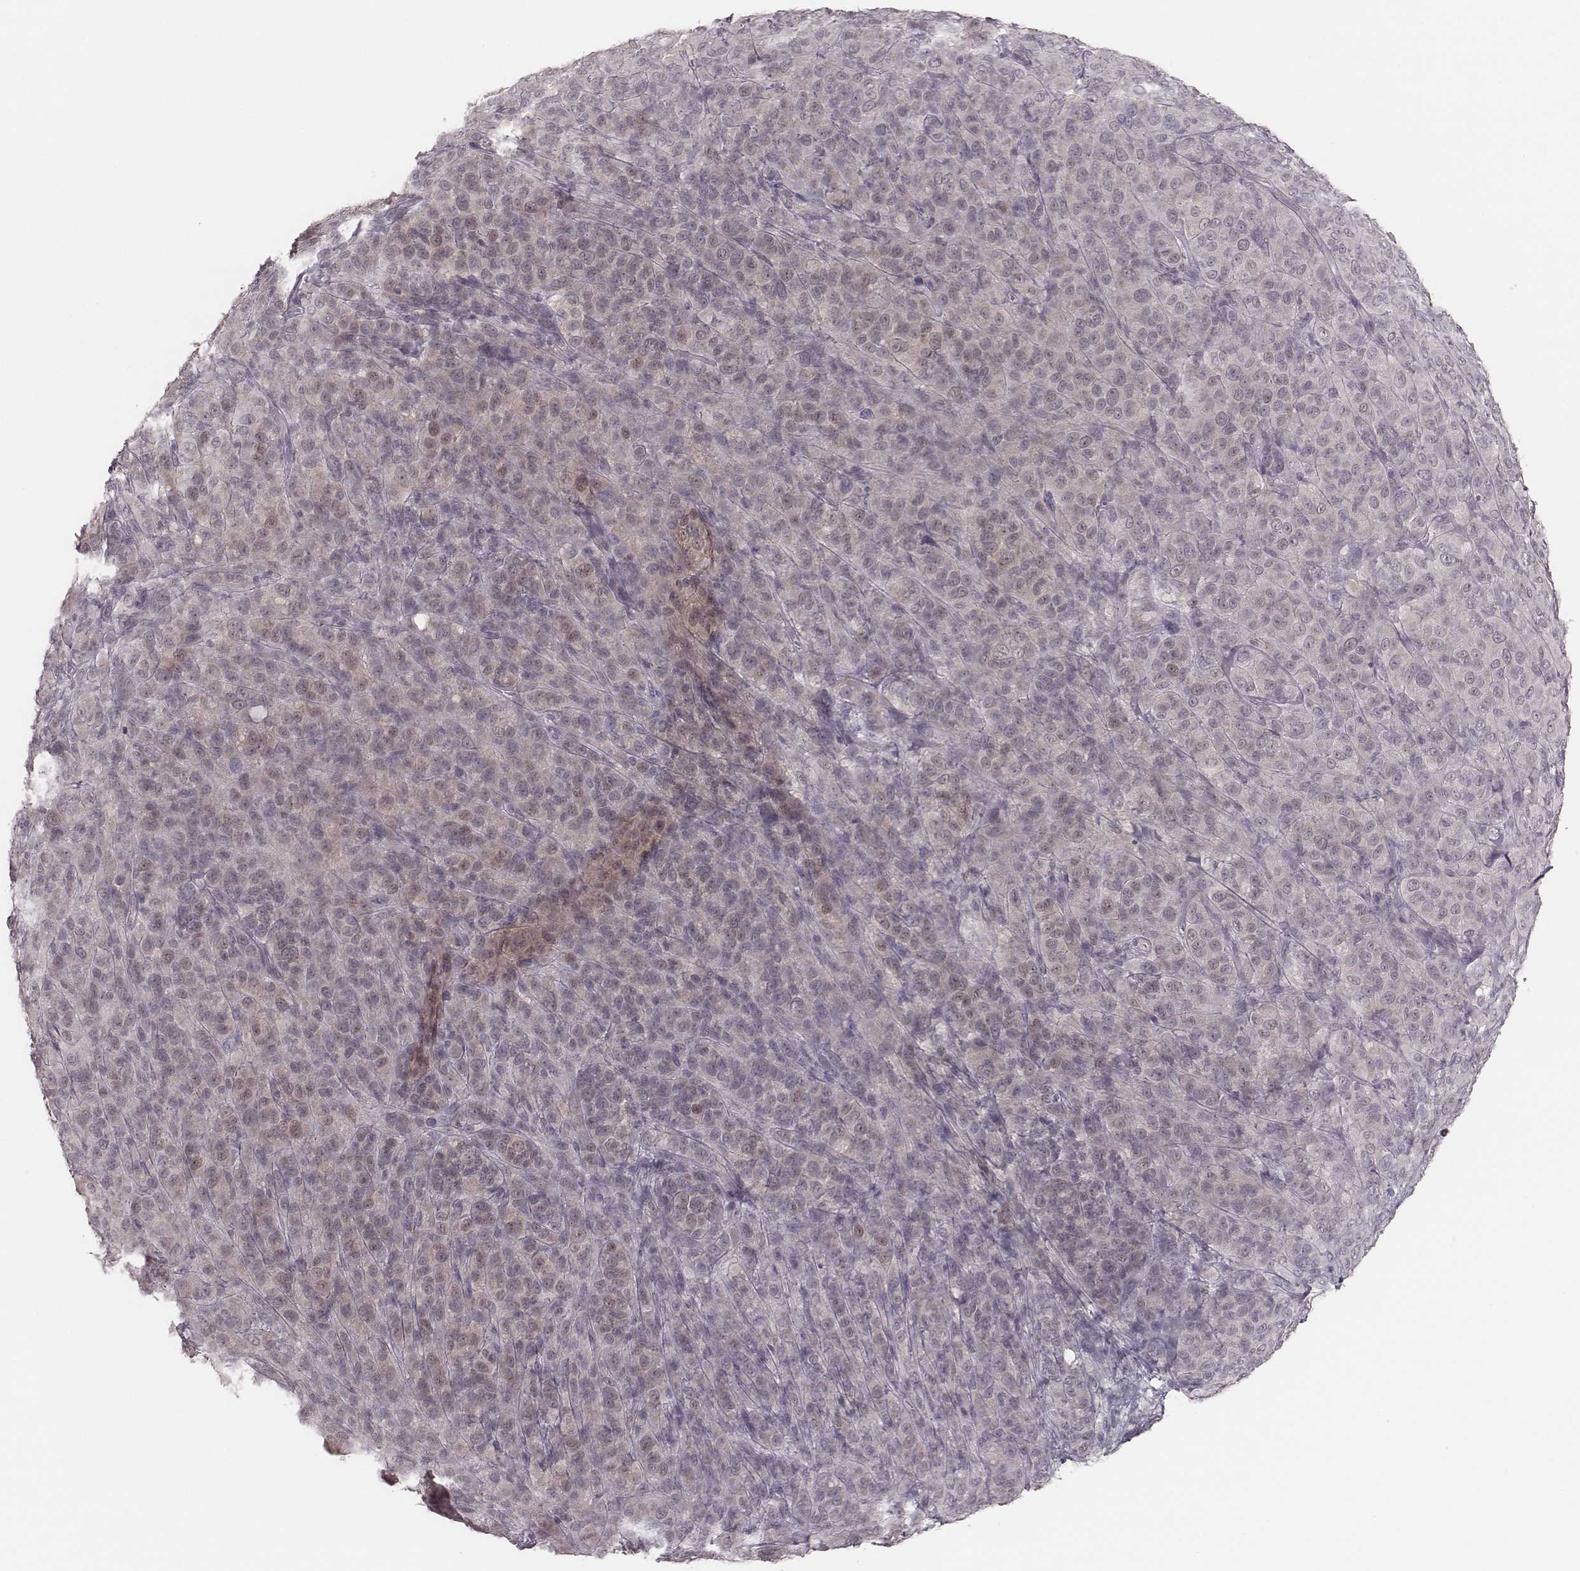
{"staining": {"intensity": "negative", "quantity": "none", "location": "none"}, "tissue": "melanoma", "cell_type": "Tumor cells", "image_type": "cancer", "snomed": [{"axis": "morphology", "description": "Malignant melanoma, NOS"}, {"axis": "topography", "description": "Skin"}], "caption": "The immunohistochemistry (IHC) photomicrograph has no significant expression in tumor cells of melanoma tissue.", "gene": "LY6K", "patient": {"sex": "female", "age": 87}}